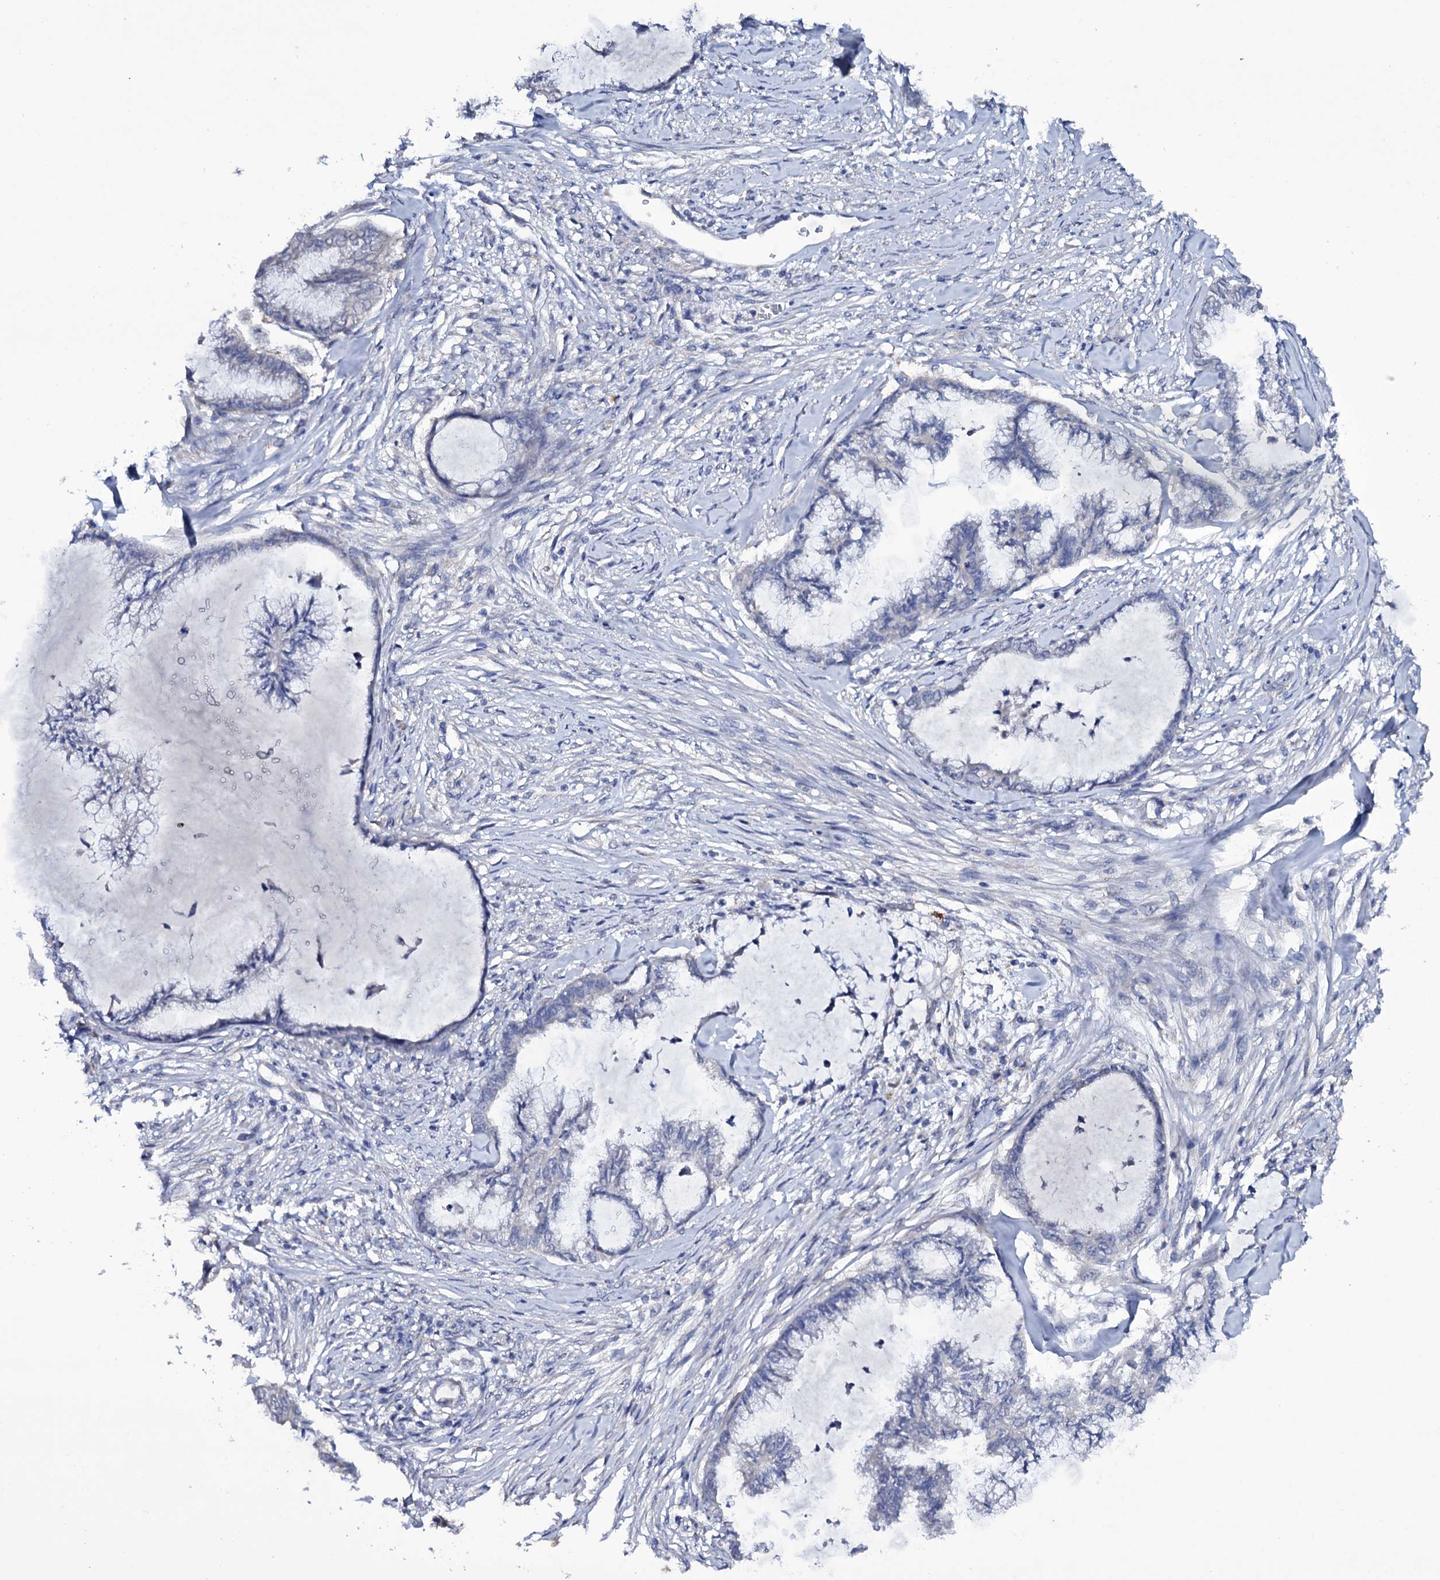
{"staining": {"intensity": "negative", "quantity": "none", "location": "none"}, "tissue": "endometrial cancer", "cell_type": "Tumor cells", "image_type": "cancer", "snomed": [{"axis": "morphology", "description": "Adenocarcinoma, NOS"}, {"axis": "topography", "description": "Endometrium"}], "caption": "This is a histopathology image of IHC staining of endometrial adenocarcinoma, which shows no expression in tumor cells.", "gene": "BCL2L14", "patient": {"sex": "female", "age": 86}}